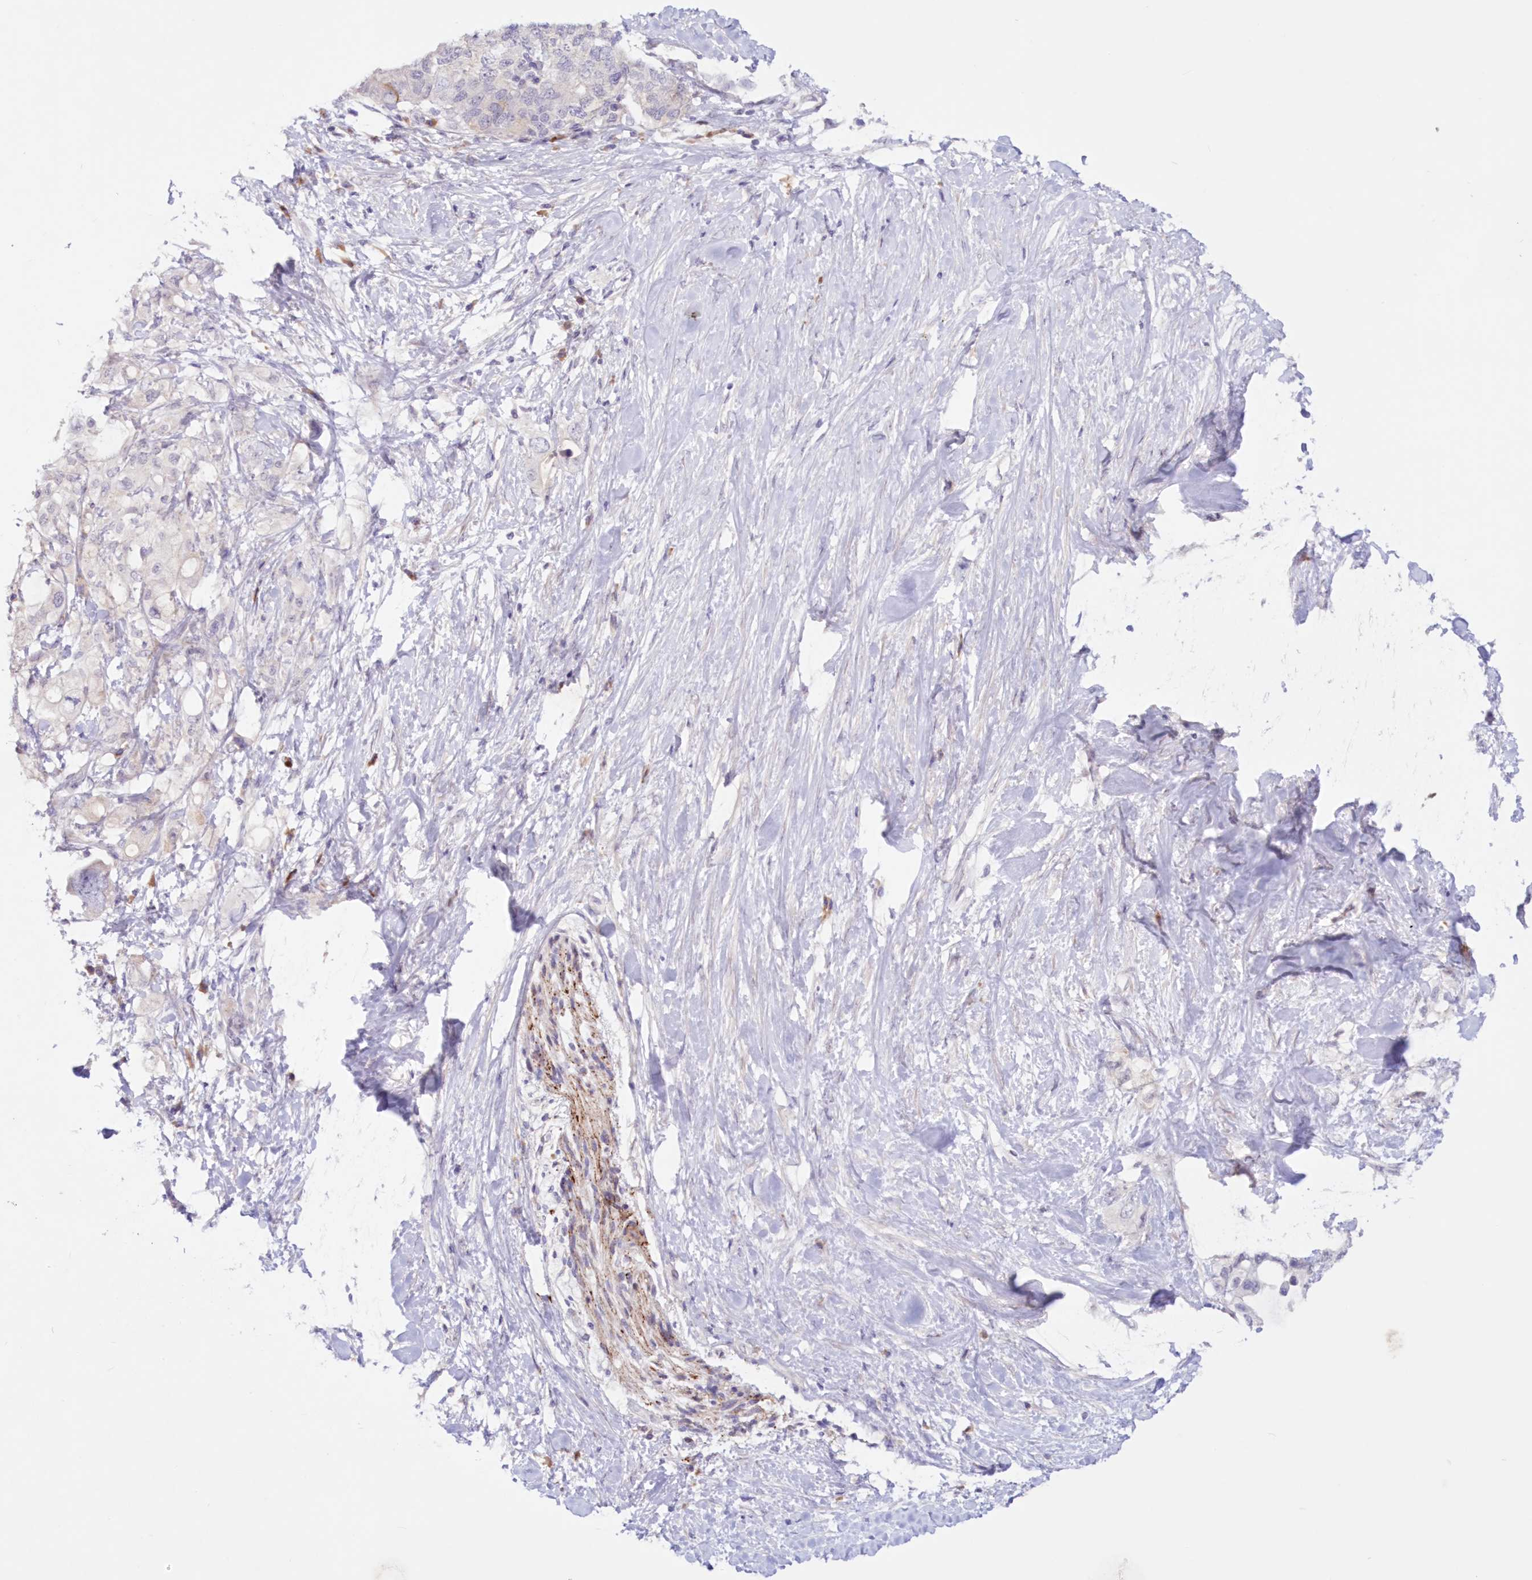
{"staining": {"intensity": "negative", "quantity": "none", "location": "none"}, "tissue": "pancreatic cancer", "cell_type": "Tumor cells", "image_type": "cancer", "snomed": [{"axis": "morphology", "description": "Adenocarcinoma, NOS"}, {"axis": "topography", "description": "Pancreas"}], "caption": "There is no significant positivity in tumor cells of pancreatic cancer.", "gene": "SNED1", "patient": {"sex": "female", "age": 56}}